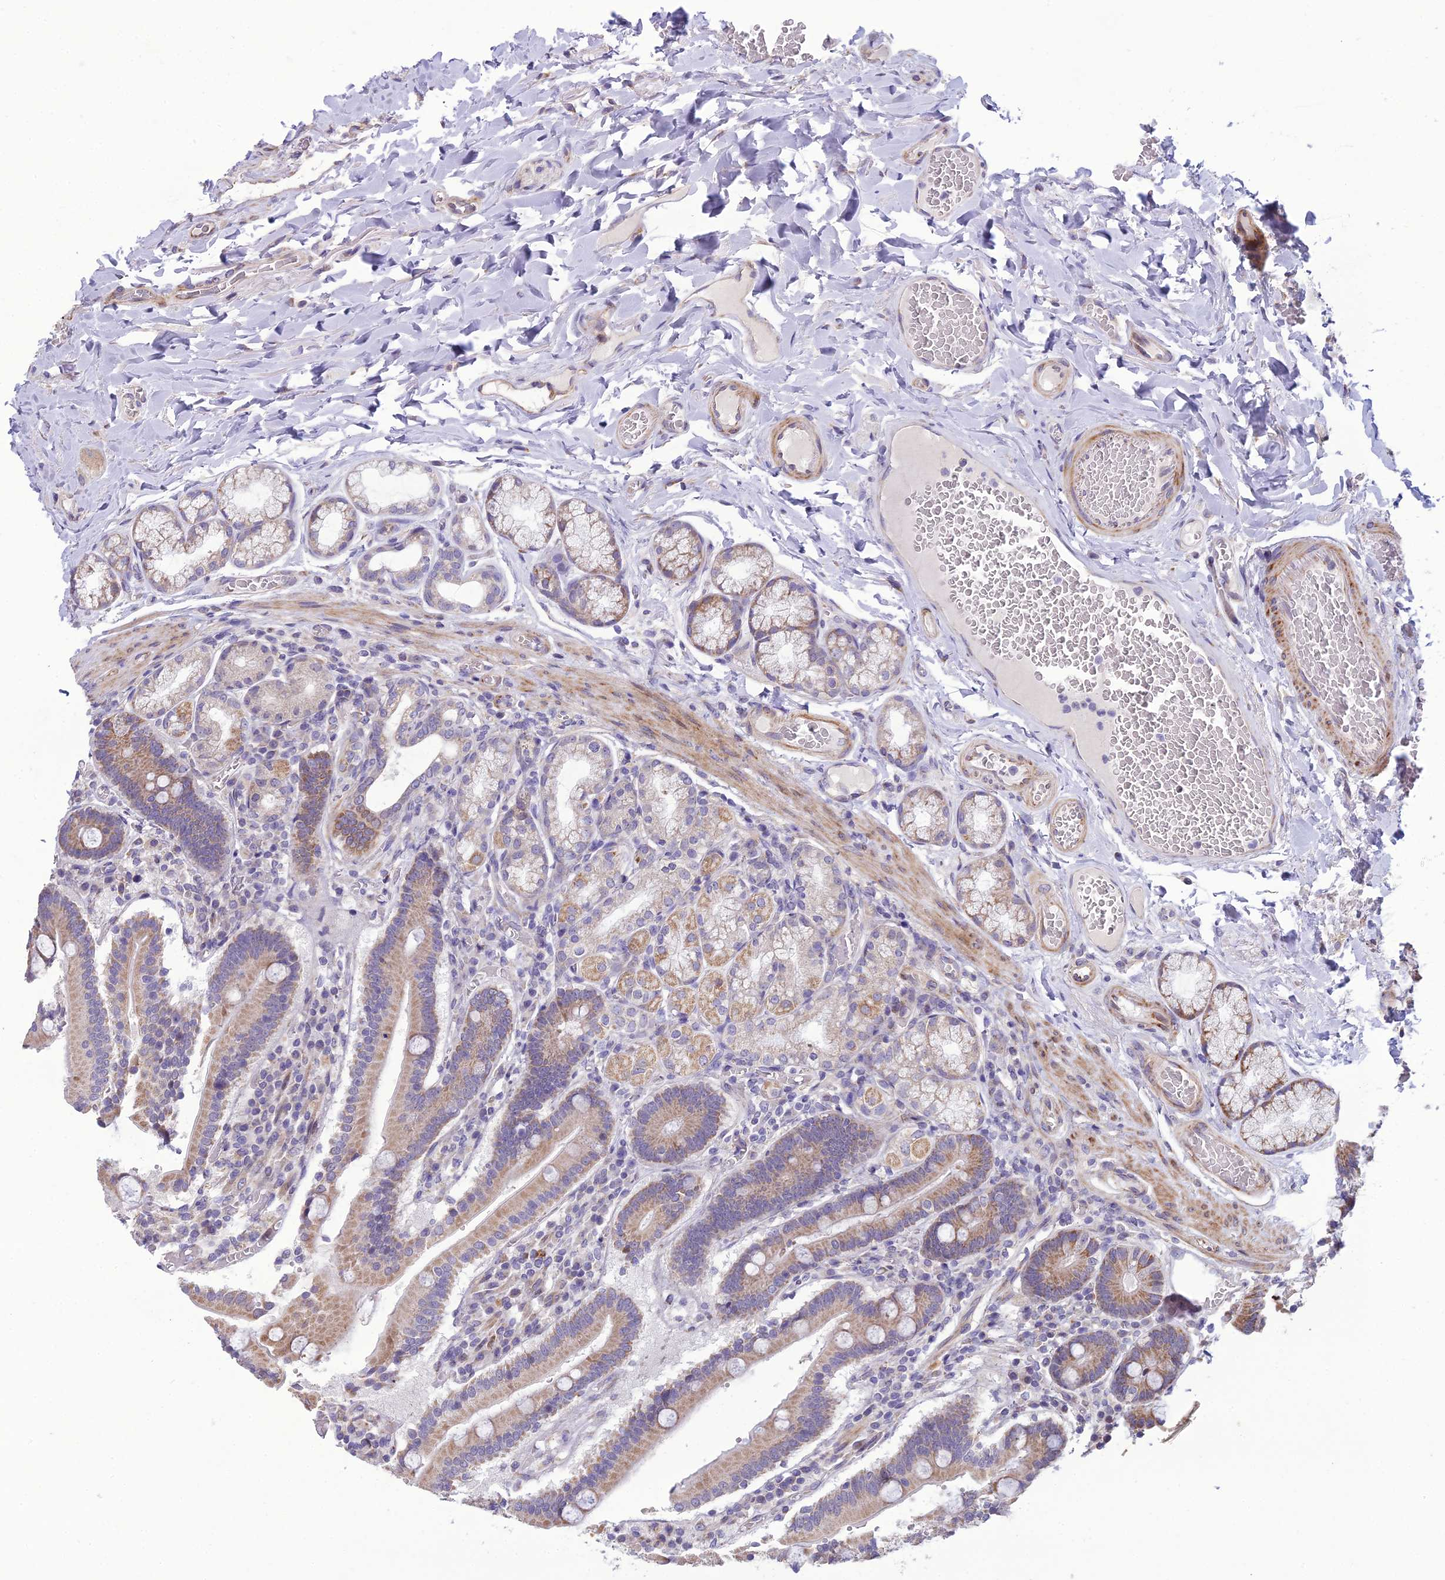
{"staining": {"intensity": "moderate", "quantity": ">75%", "location": "cytoplasmic/membranous"}, "tissue": "duodenum", "cell_type": "Glandular cells", "image_type": "normal", "snomed": [{"axis": "morphology", "description": "Normal tissue, NOS"}, {"axis": "topography", "description": "Duodenum"}], "caption": "Approximately >75% of glandular cells in benign human duodenum reveal moderate cytoplasmic/membranous protein staining as visualized by brown immunohistochemical staining.", "gene": "NODAL", "patient": {"sex": "female", "age": 62}}